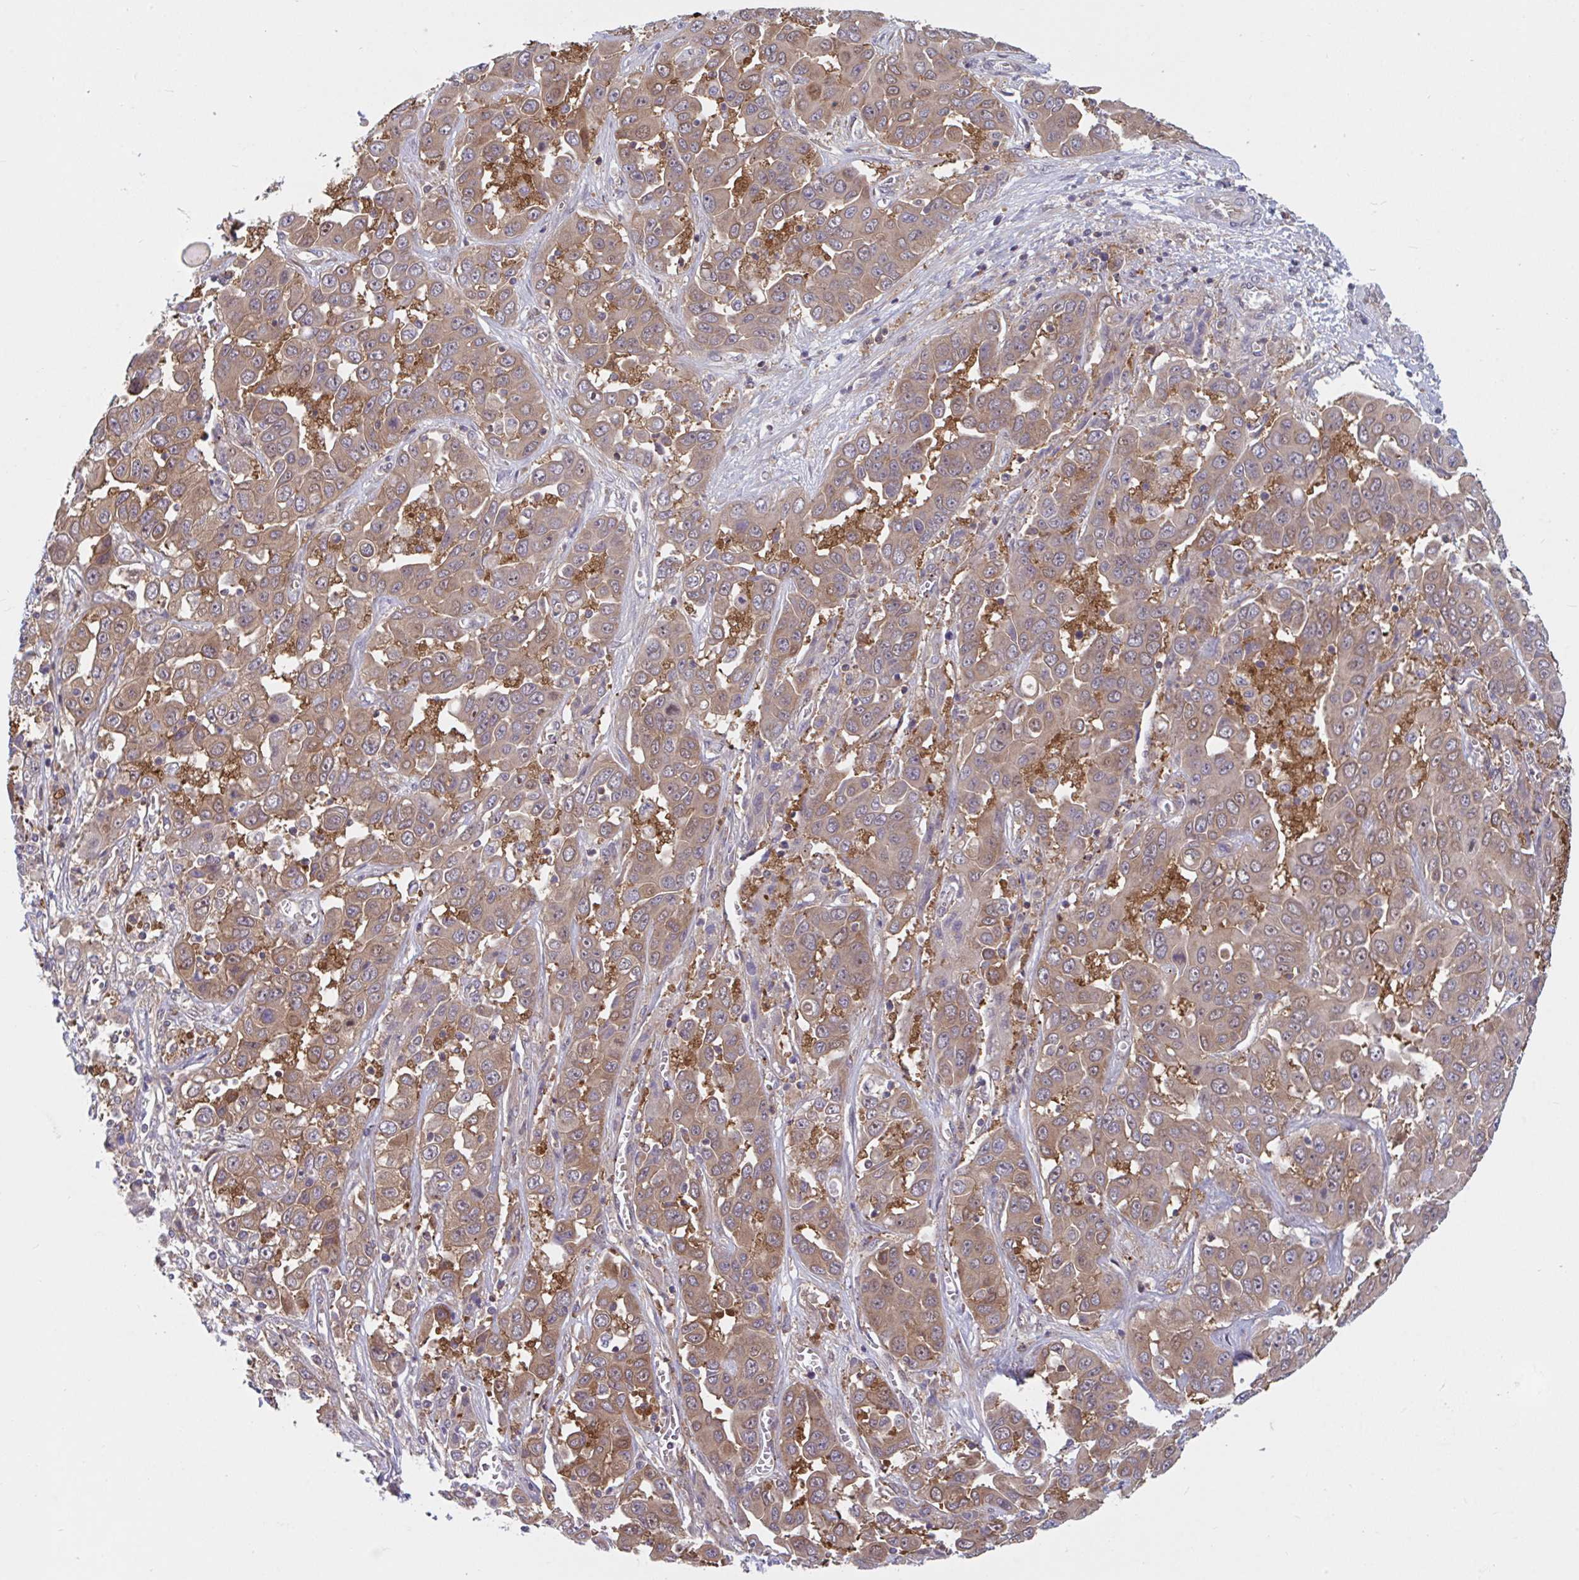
{"staining": {"intensity": "weak", "quantity": ">75%", "location": "cytoplasmic/membranous"}, "tissue": "liver cancer", "cell_type": "Tumor cells", "image_type": "cancer", "snomed": [{"axis": "morphology", "description": "Cholangiocarcinoma"}, {"axis": "topography", "description": "Liver"}], "caption": "Liver cancer (cholangiocarcinoma) stained for a protein (brown) displays weak cytoplasmic/membranous positive staining in approximately >75% of tumor cells.", "gene": "LMNTD2", "patient": {"sex": "female", "age": 52}}